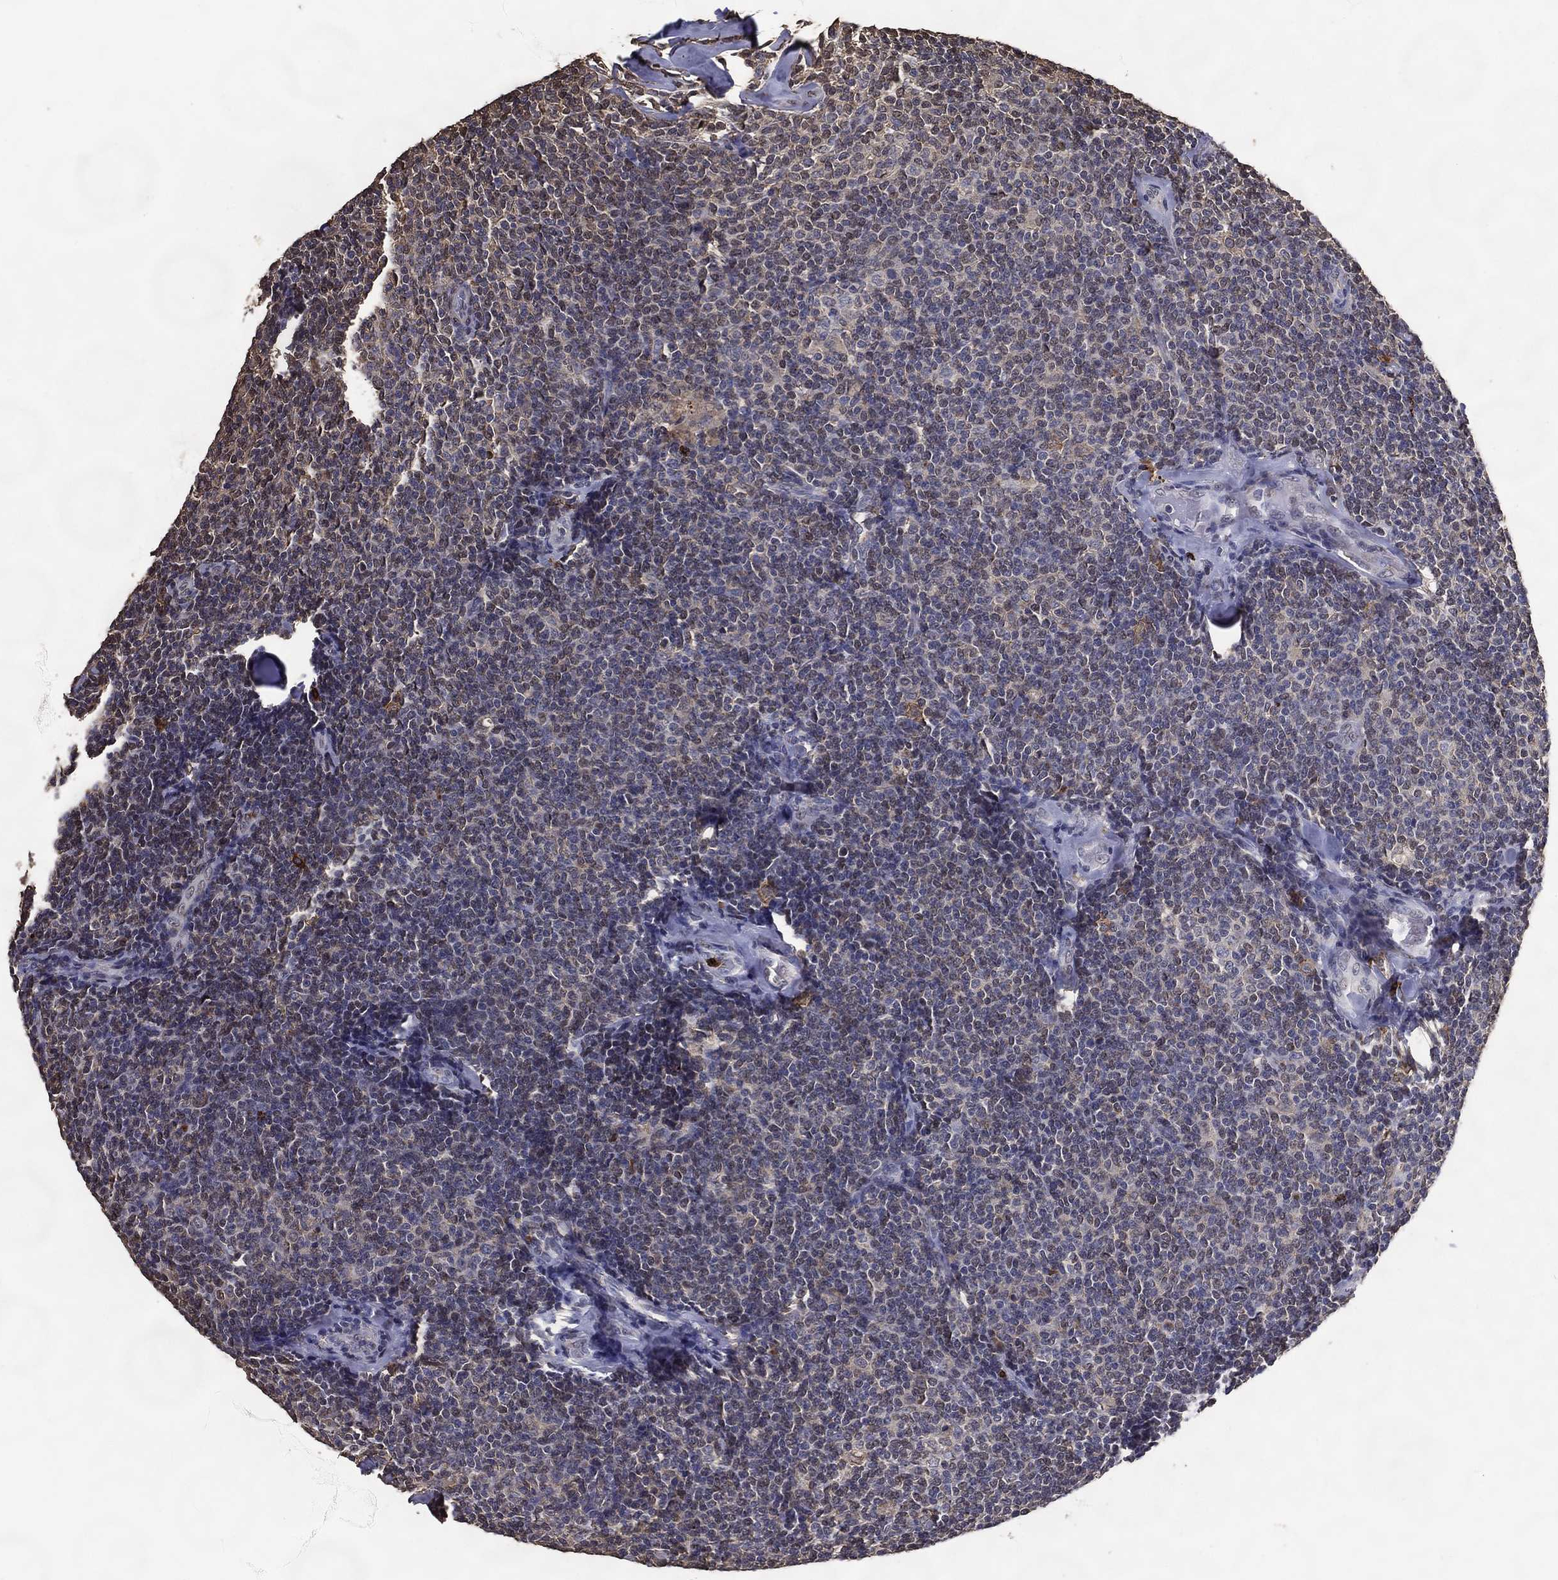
{"staining": {"intensity": "negative", "quantity": "none", "location": "none"}, "tissue": "lymphoma", "cell_type": "Tumor cells", "image_type": "cancer", "snomed": [{"axis": "morphology", "description": "Malignant lymphoma, non-Hodgkin's type, Low grade"}, {"axis": "topography", "description": "Lymph node"}], "caption": "A high-resolution image shows IHC staining of lymphoma, which shows no significant positivity in tumor cells.", "gene": "GPR183", "patient": {"sex": "female", "age": 56}}